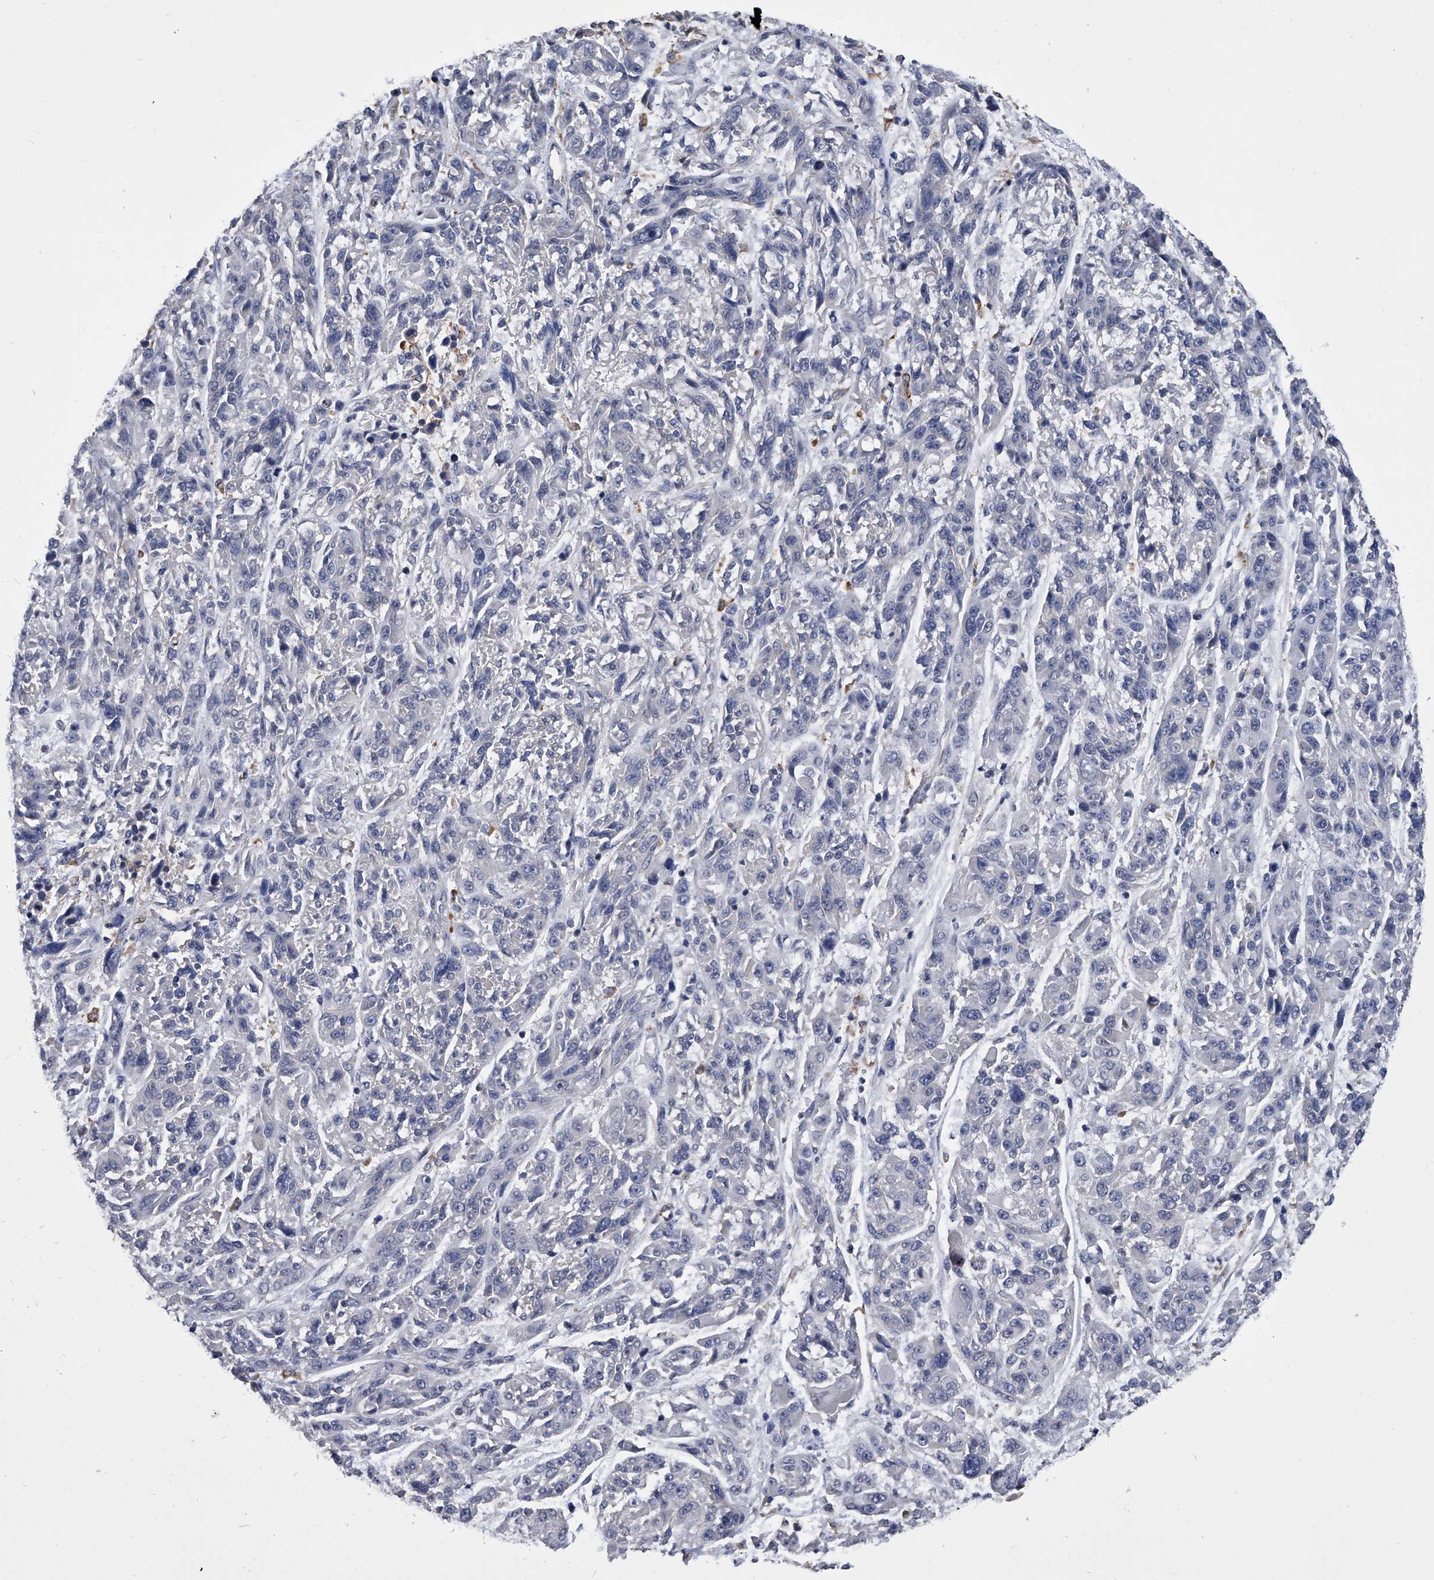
{"staining": {"intensity": "negative", "quantity": "none", "location": "none"}, "tissue": "melanoma", "cell_type": "Tumor cells", "image_type": "cancer", "snomed": [{"axis": "morphology", "description": "Malignant melanoma, NOS"}, {"axis": "topography", "description": "Skin"}], "caption": "This histopathology image is of malignant melanoma stained with immunohistochemistry (IHC) to label a protein in brown with the nuclei are counter-stained blue. There is no positivity in tumor cells. The staining is performed using DAB brown chromogen with nuclei counter-stained in using hematoxylin.", "gene": "MAP4K3", "patient": {"sex": "male", "age": 53}}